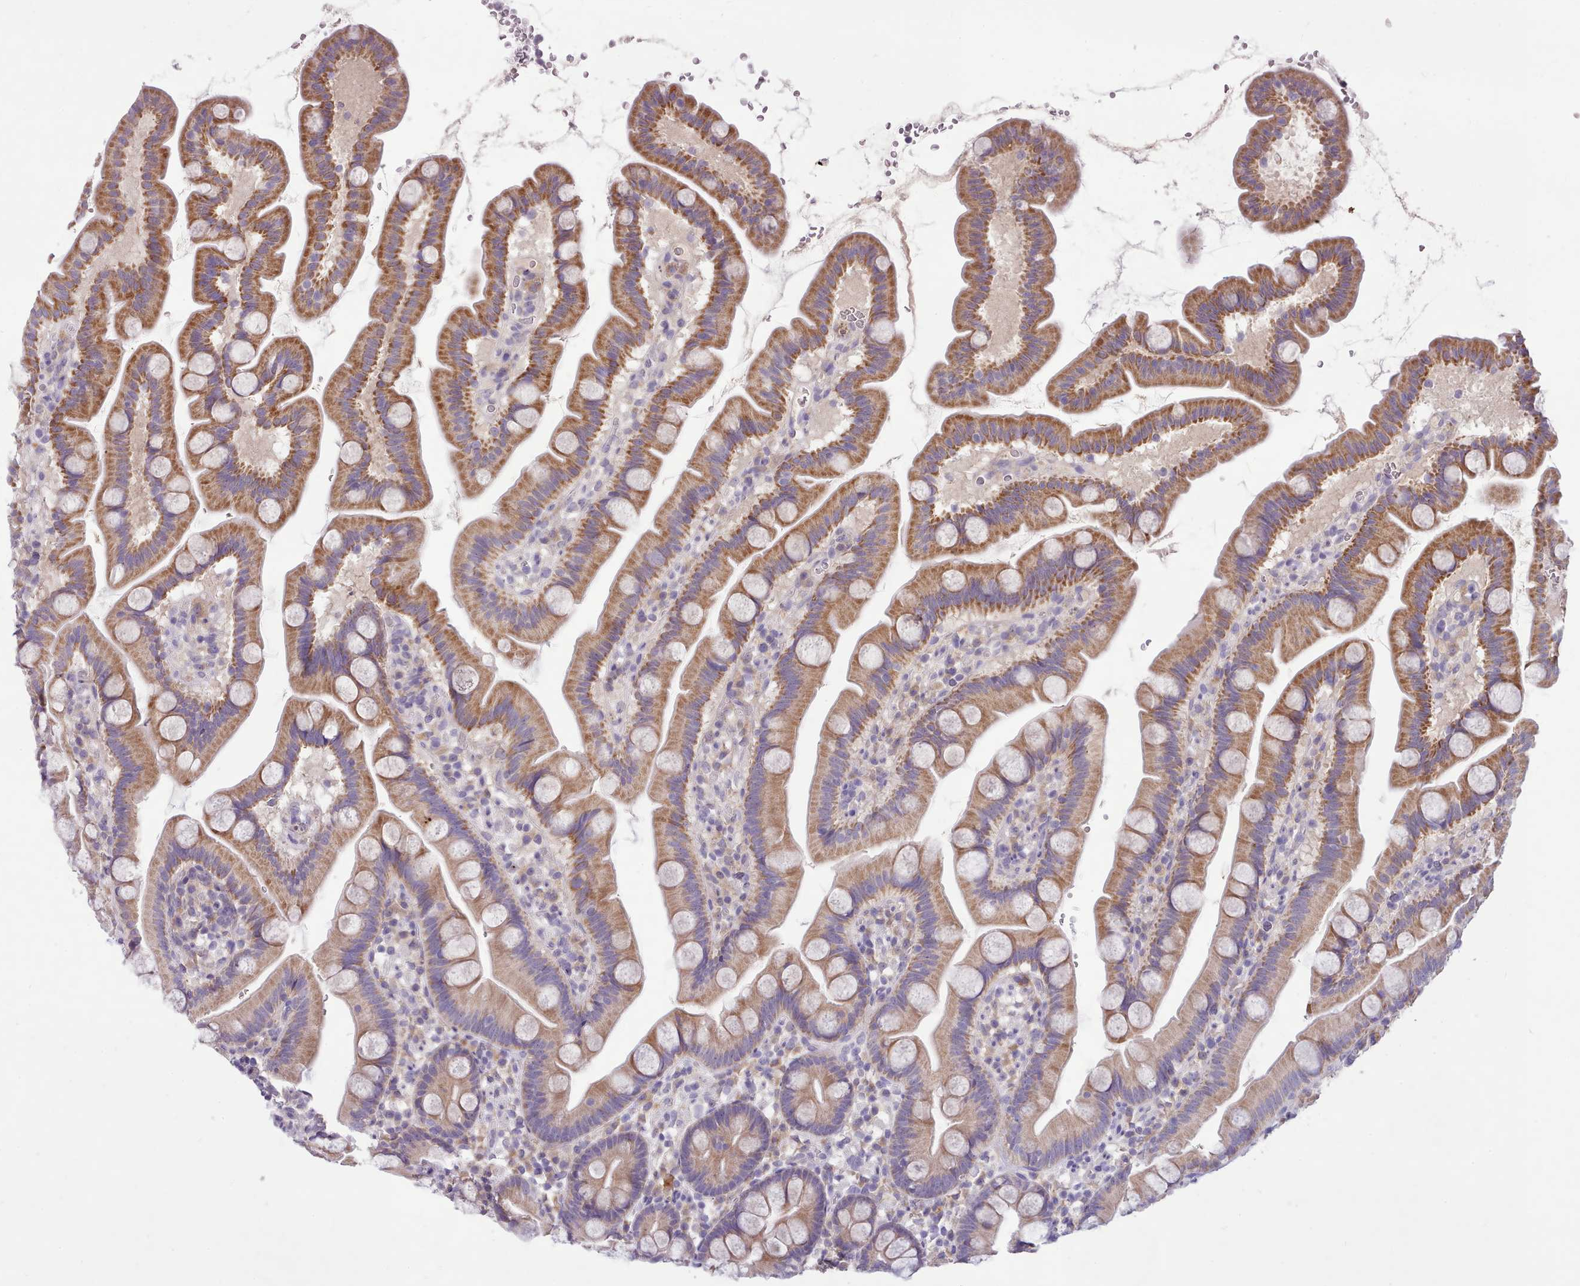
{"staining": {"intensity": "moderate", "quantity": "25%-75%", "location": "cytoplasmic/membranous"}, "tissue": "small intestine", "cell_type": "Glandular cells", "image_type": "normal", "snomed": [{"axis": "morphology", "description": "Normal tissue, NOS"}, {"axis": "topography", "description": "Small intestine"}], "caption": "About 25%-75% of glandular cells in benign small intestine demonstrate moderate cytoplasmic/membranous protein positivity as visualized by brown immunohistochemical staining.", "gene": "FAM83E", "patient": {"sex": "female", "age": 68}}